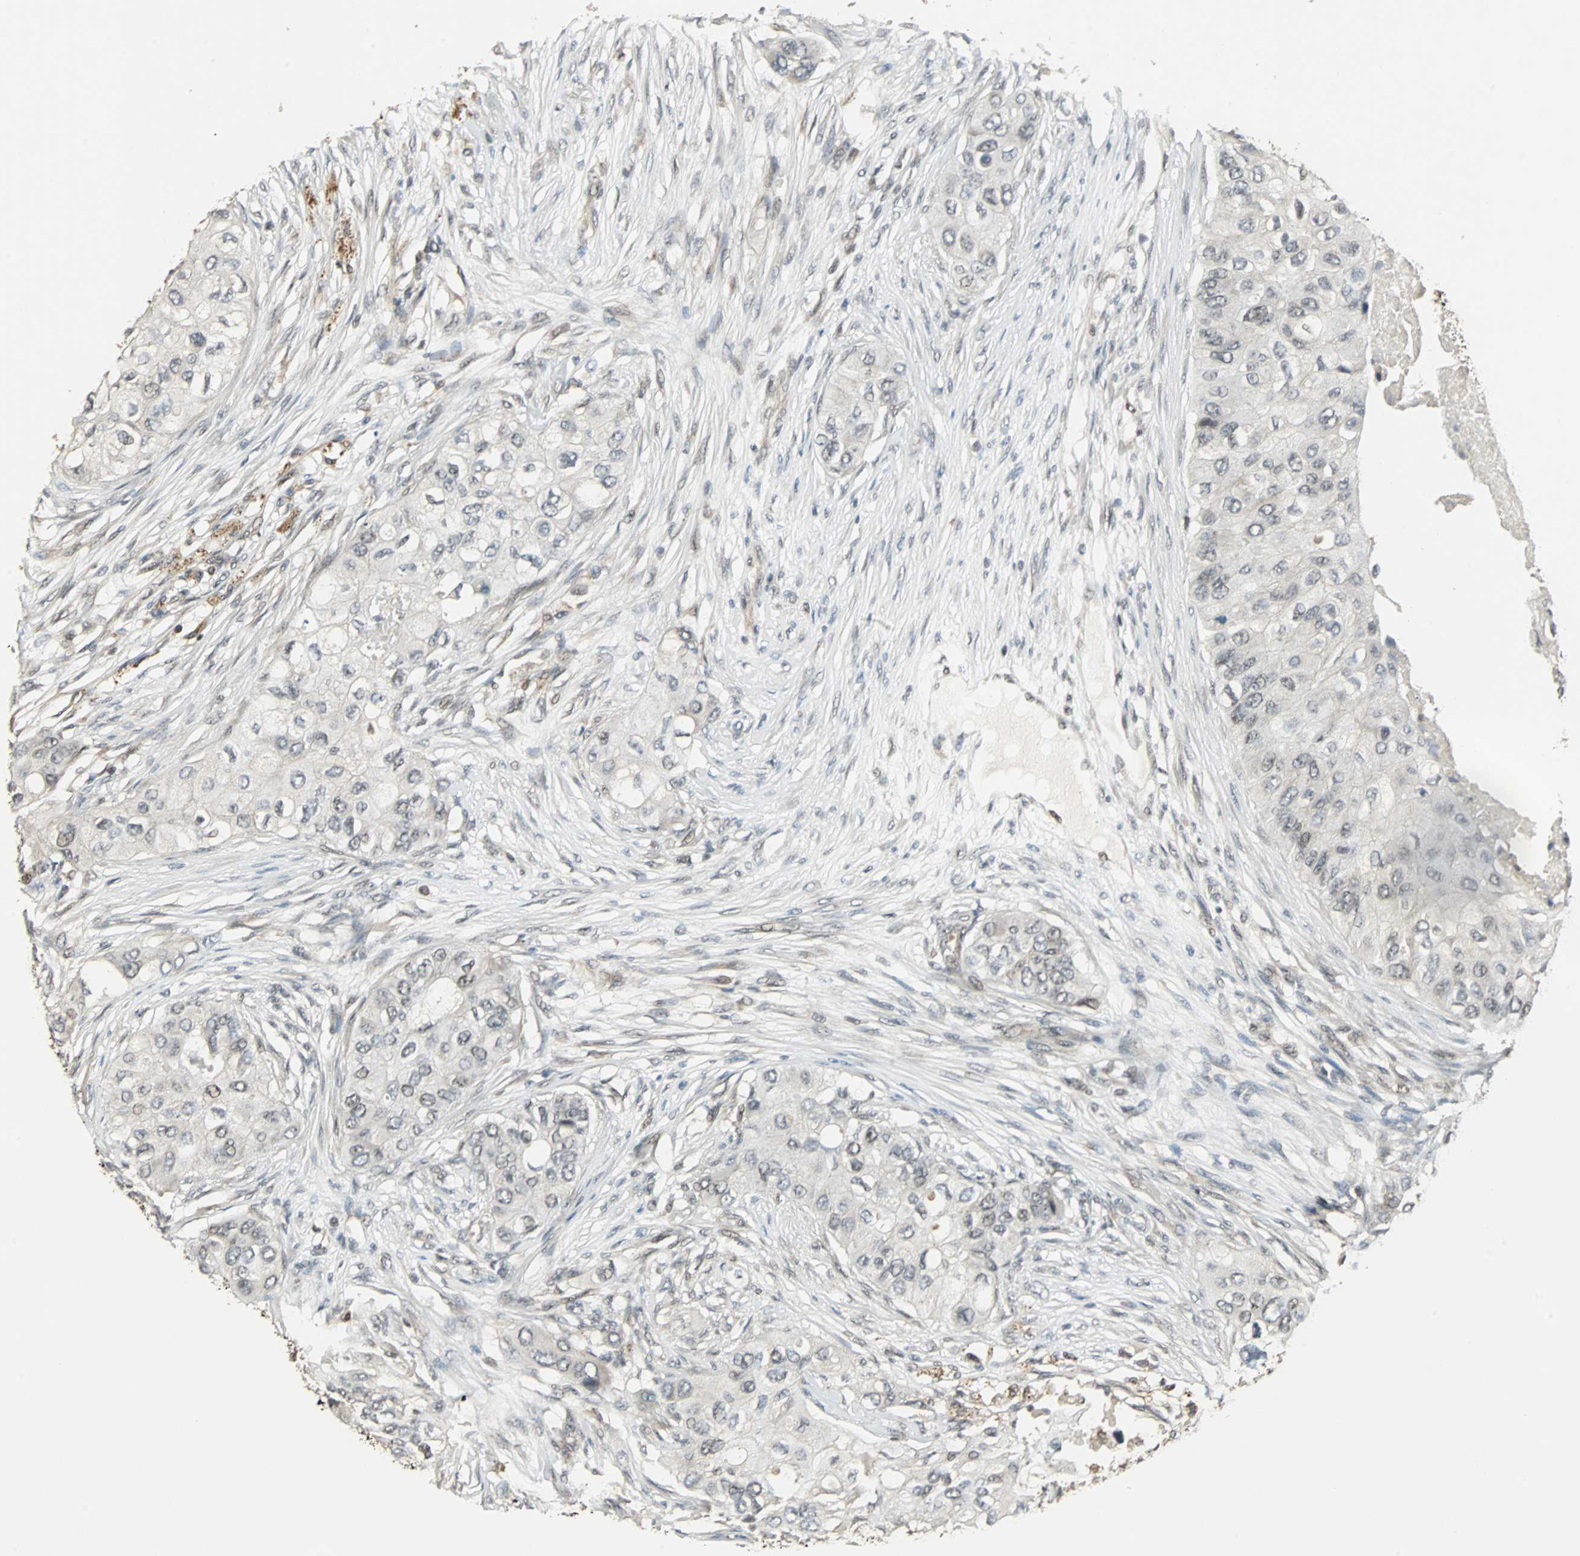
{"staining": {"intensity": "negative", "quantity": "none", "location": "none"}, "tissue": "breast cancer", "cell_type": "Tumor cells", "image_type": "cancer", "snomed": [{"axis": "morphology", "description": "Normal tissue, NOS"}, {"axis": "morphology", "description": "Duct carcinoma"}, {"axis": "topography", "description": "Breast"}], "caption": "Tumor cells show no significant protein expression in breast cancer.", "gene": "MED4", "patient": {"sex": "female", "age": 49}}